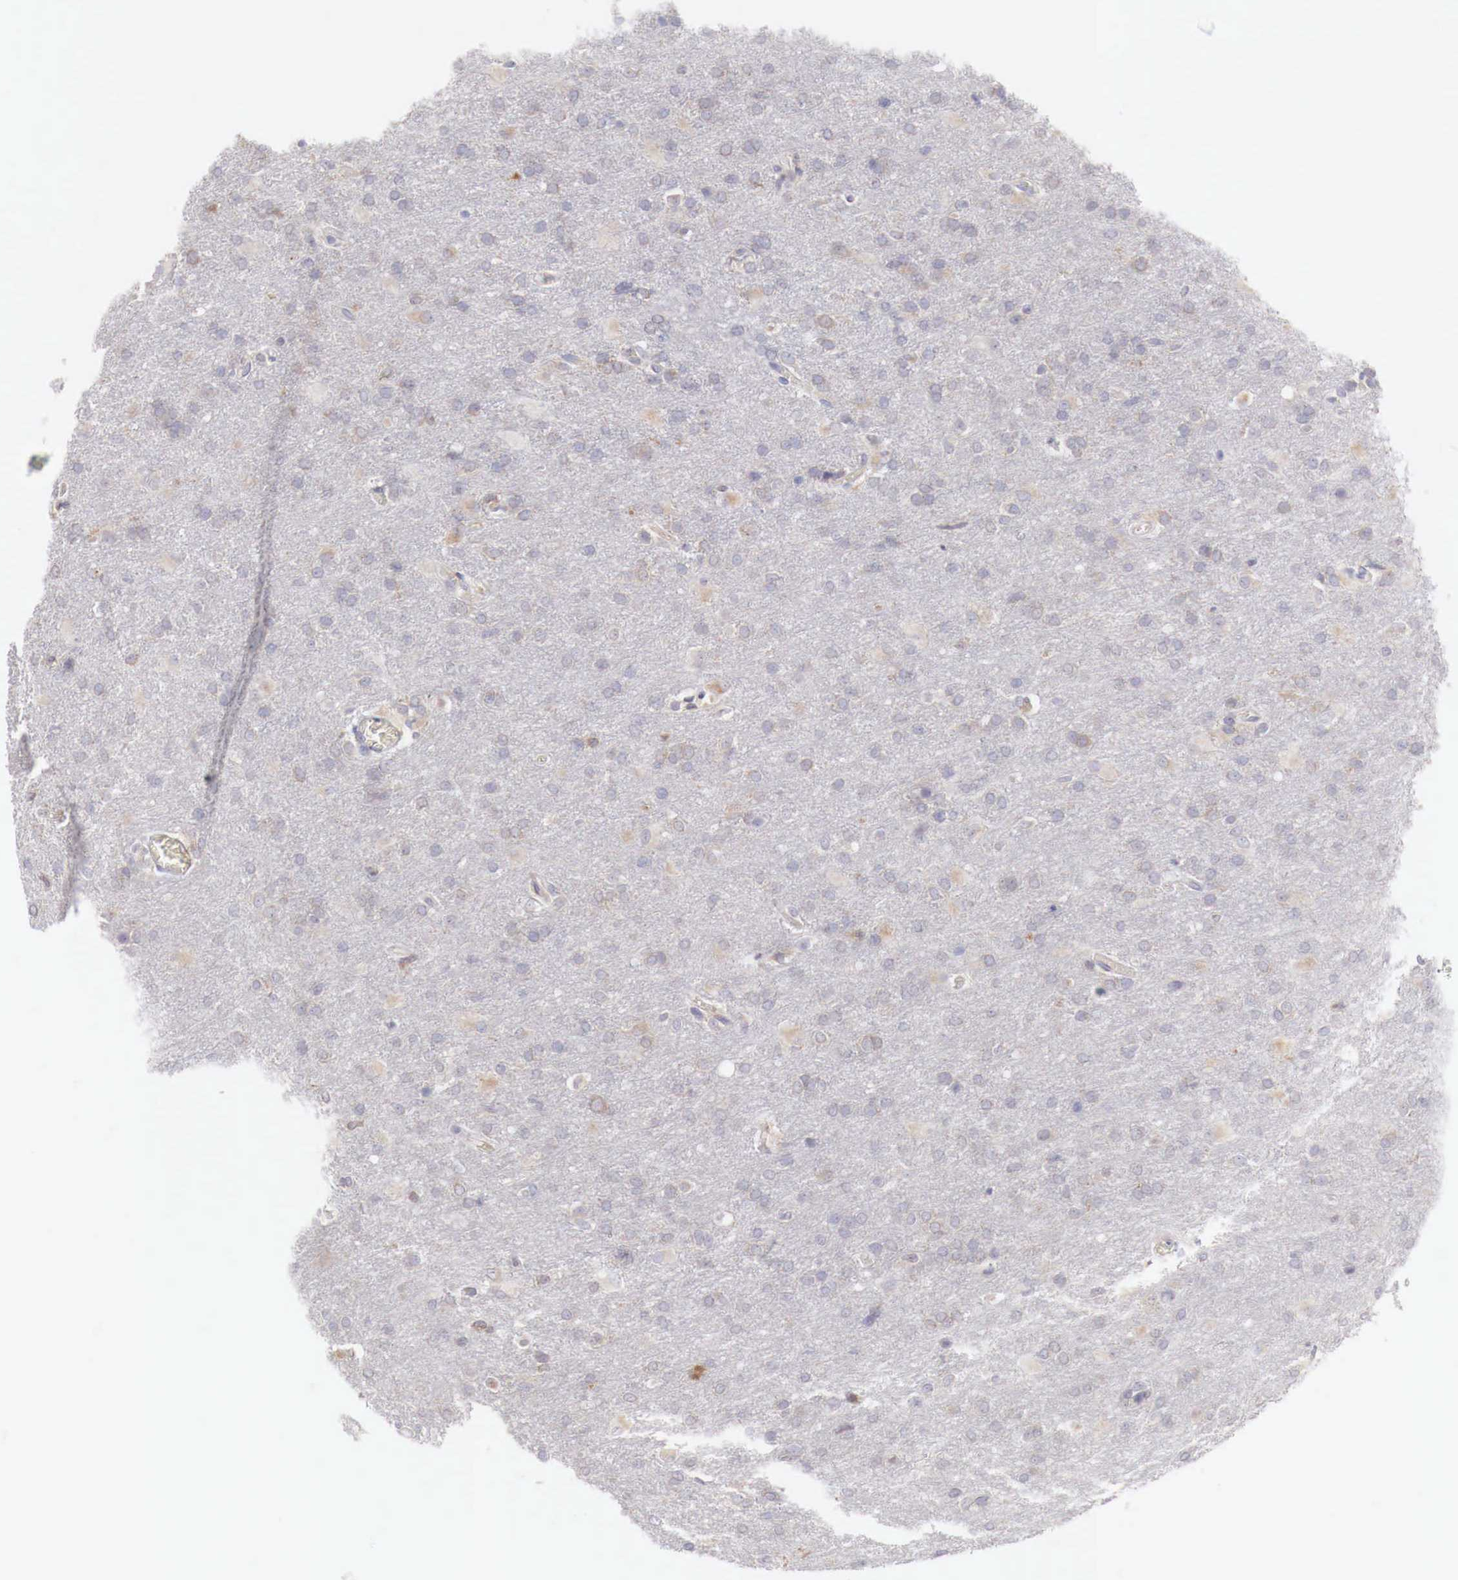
{"staining": {"intensity": "weak", "quantity": "<25%", "location": "cytoplasmic/membranous"}, "tissue": "glioma", "cell_type": "Tumor cells", "image_type": "cancer", "snomed": [{"axis": "morphology", "description": "Glioma, malignant, High grade"}, {"axis": "topography", "description": "Brain"}], "caption": "Tumor cells are negative for protein expression in human glioma.", "gene": "NSDHL", "patient": {"sex": "male", "age": 68}}